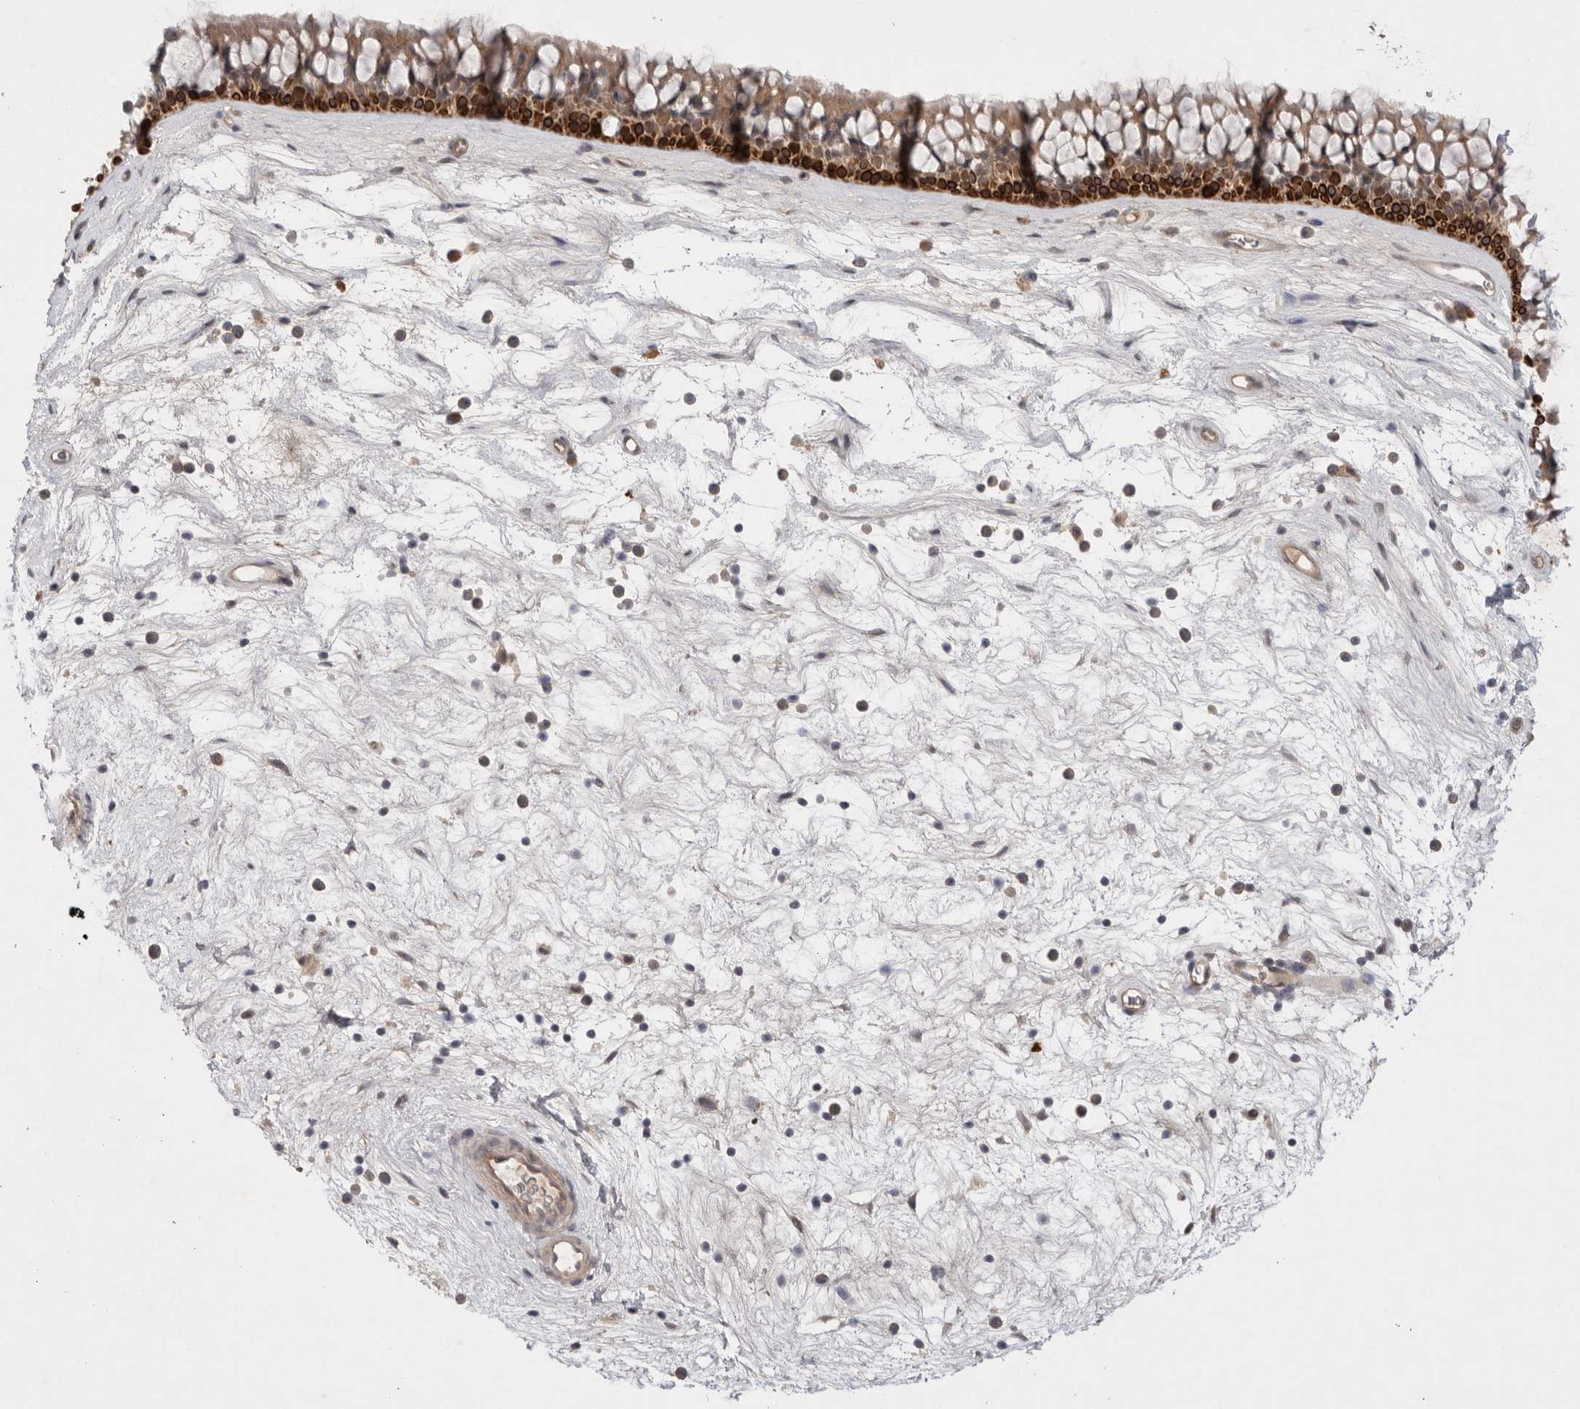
{"staining": {"intensity": "strong", "quantity": ">75%", "location": "cytoplasmic/membranous"}, "tissue": "nasopharynx", "cell_type": "Respiratory epithelial cells", "image_type": "normal", "snomed": [{"axis": "morphology", "description": "Normal tissue, NOS"}, {"axis": "topography", "description": "Nasopharynx"}], "caption": "Human nasopharynx stained for a protein (brown) exhibits strong cytoplasmic/membranous positive positivity in approximately >75% of respiratory epithelial cells.", "gene": "PTPDC1", "patient": {"sex": "male", "age": 64}}